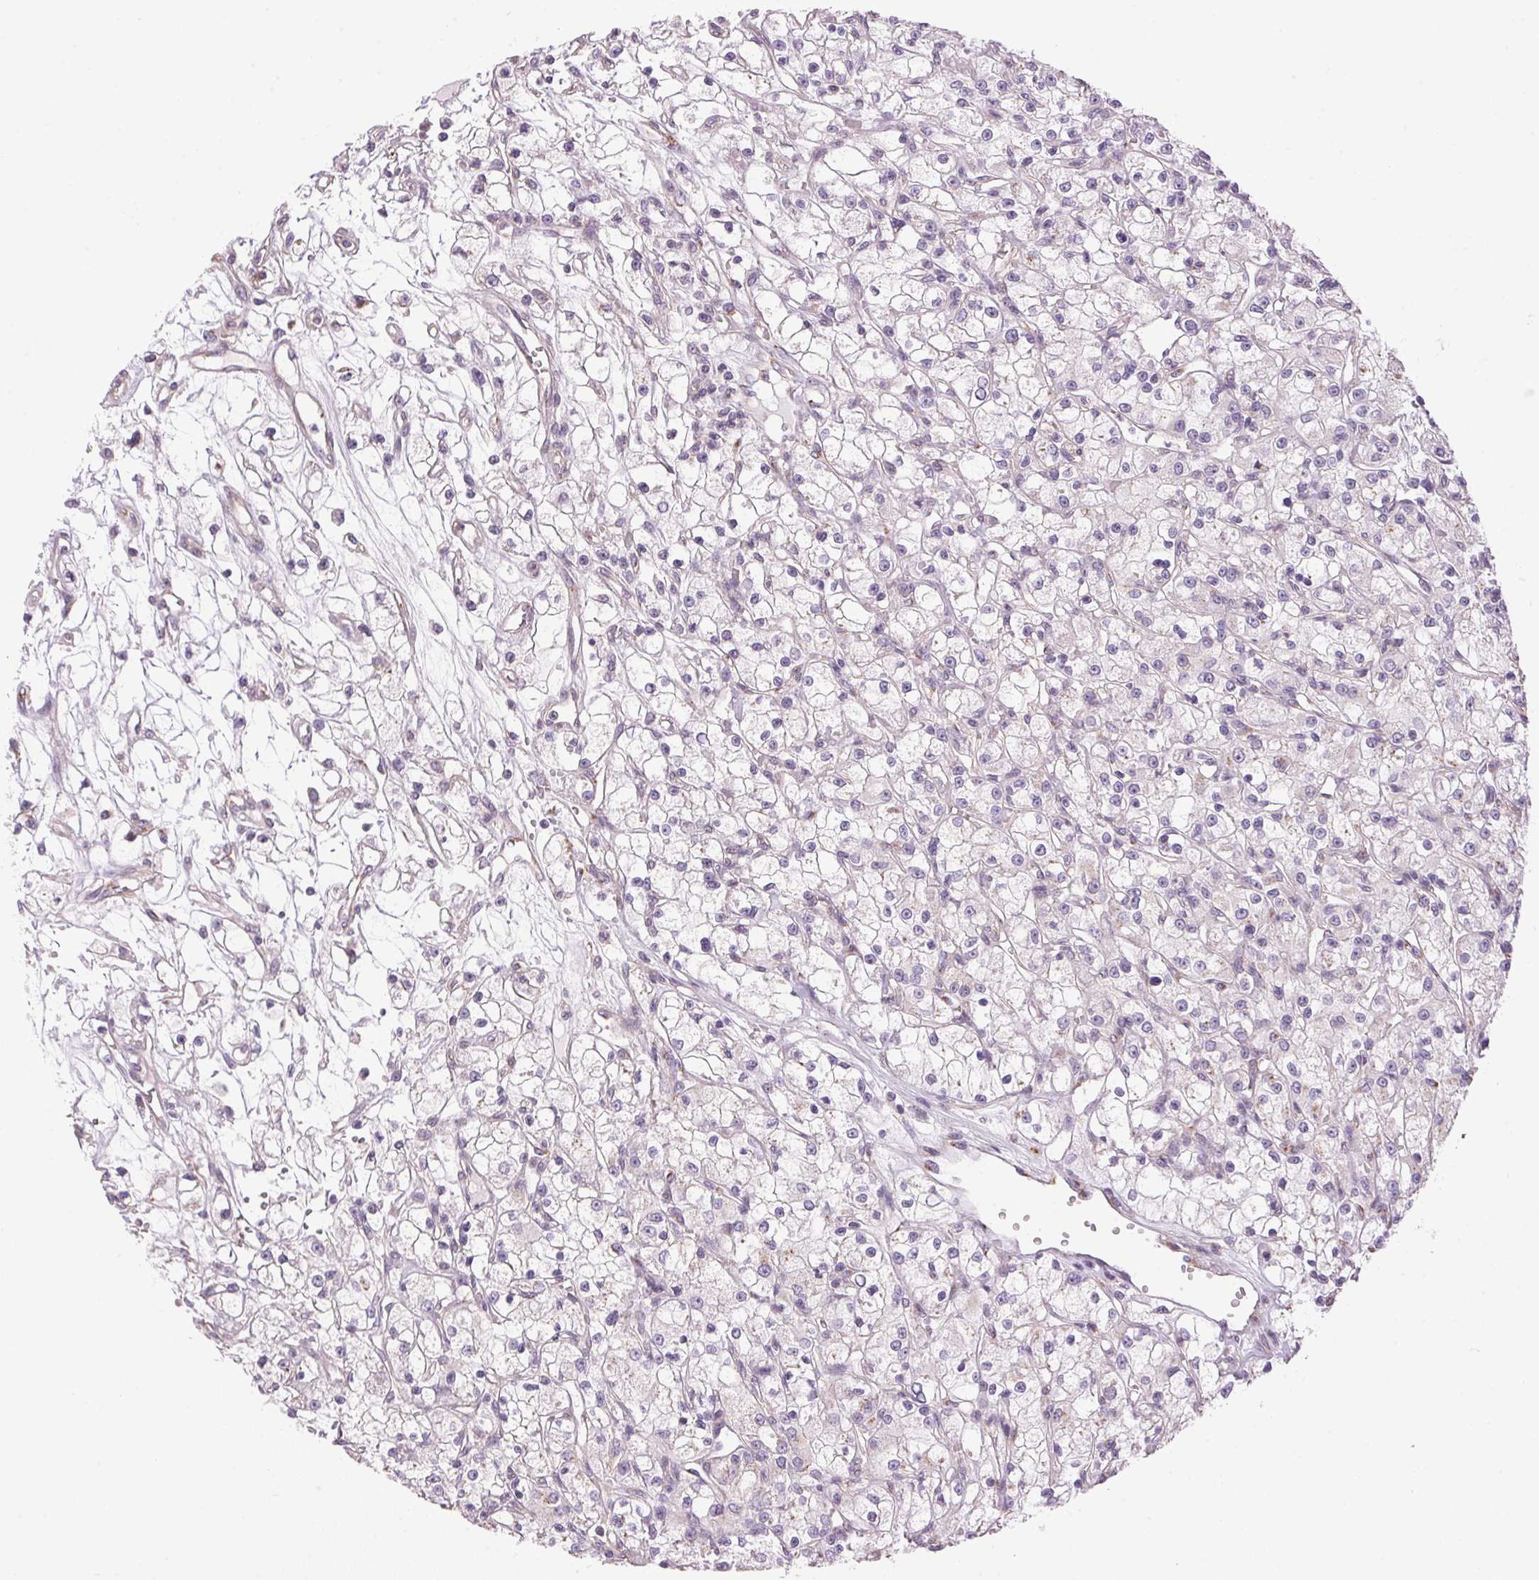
{"staining": {"intensity": "negative", "quantity": "none", "location": "none"}, "tissue": "renal cancer", "cell_type": "Tumor cells", "image_type": "cancer", "snomed": [{"axis": "morphology", "description": "Adenocarcinoma, NOS"}, {"axis": "topography", "description": "Kidney"}], "caption": "The histopathology image demonstrates no staining of tumor cells in renal cancer.", "gene": "GOLPH3", "patient": {"sex": "female", "age": 59}}